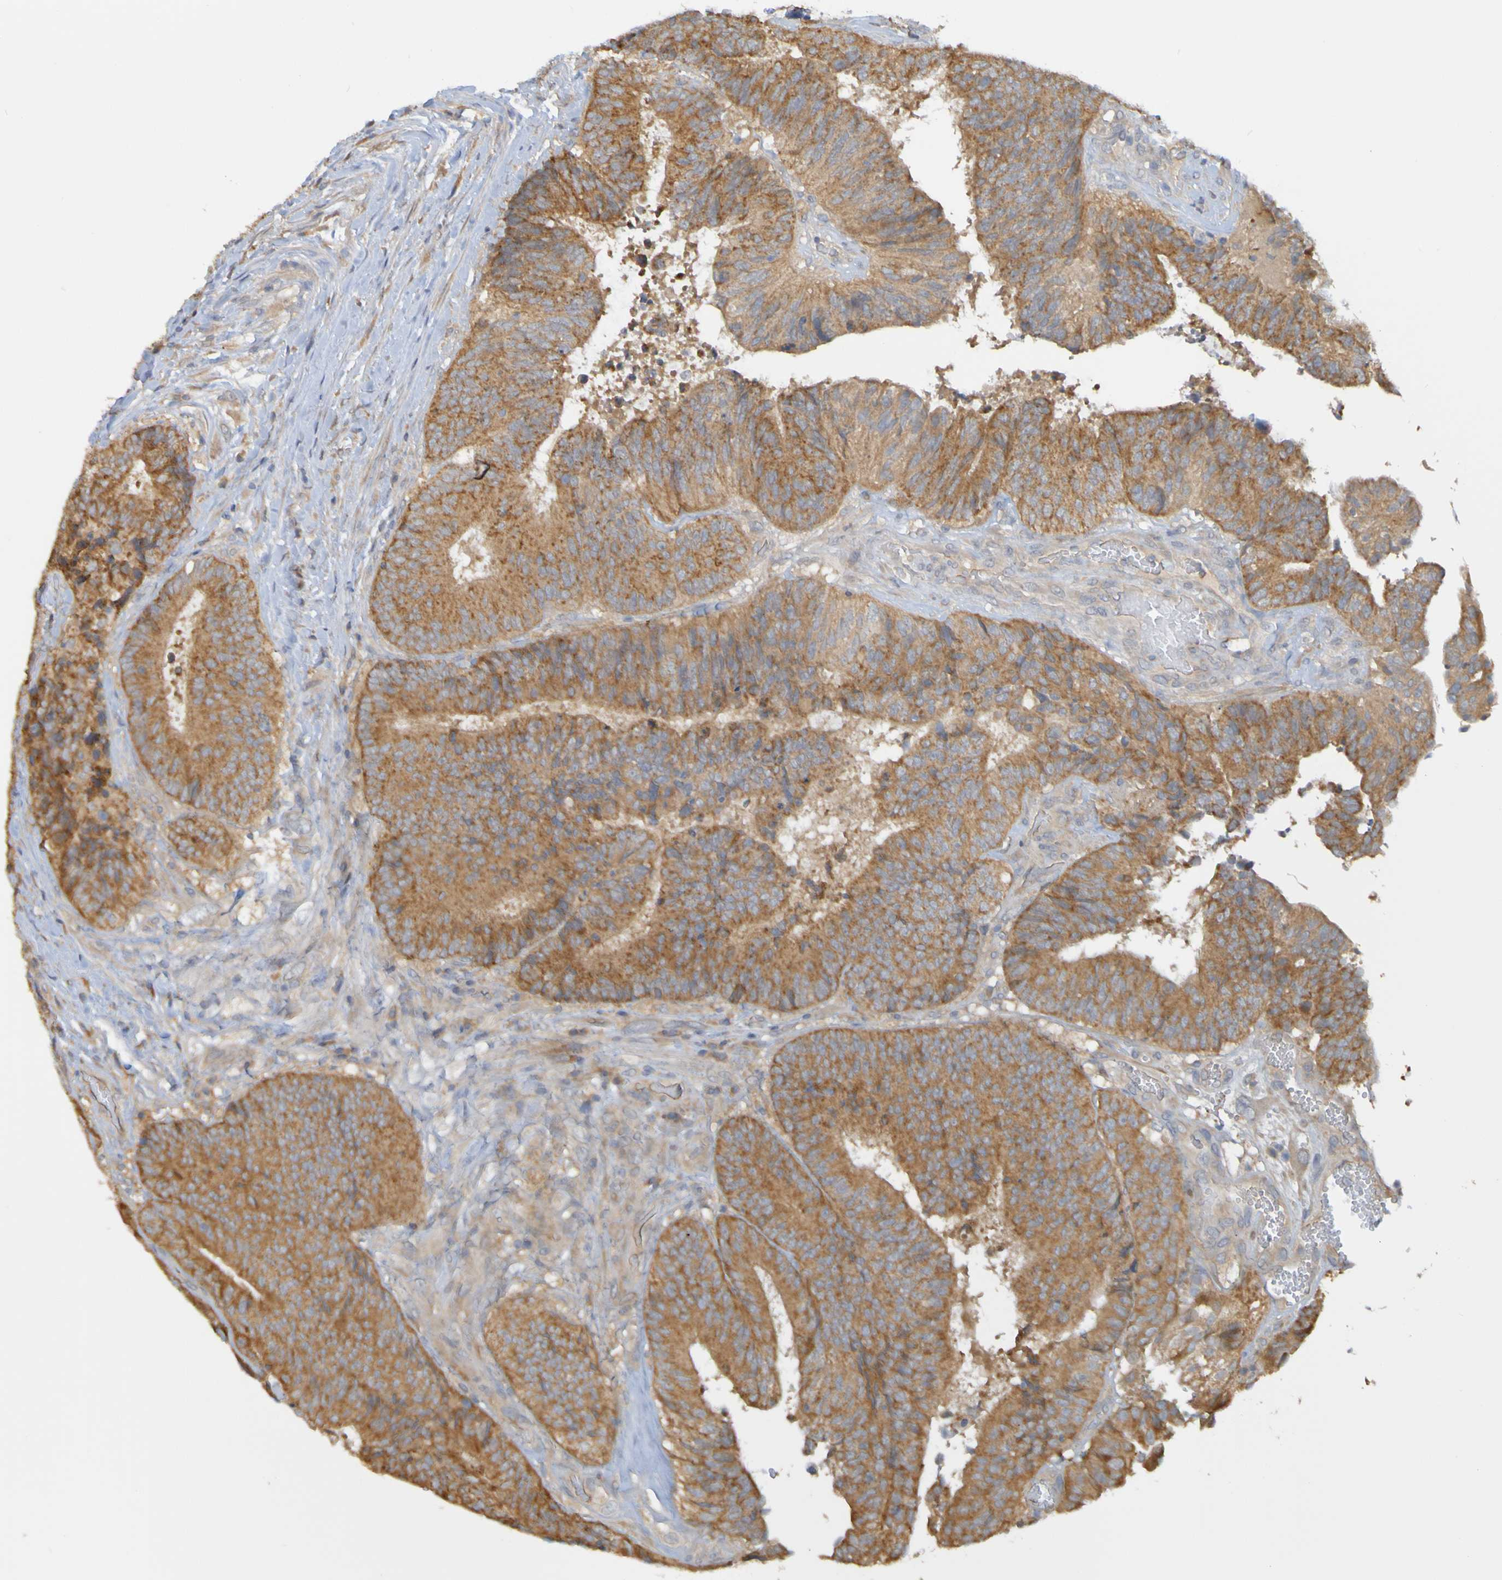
{"staining": {"intensity": "moderate", "quantity": ">75%", "location": "cytoplasmic/membranous"}, "tissue": "colorectal cancer", "cell_type": "Tumor cells", "image_type": "cancer", "snomed": [{"axis": "morphology", "description": "Adenocarcinoma, NOS"}, {"axis": "topography", "description": "Rectum"}], "caption": "A high-resolution histopathology image shows immunohistochemistry staining of adenocarcinoma (colorectal), which demonstrates moderate cytoplasmic/membranous staining in about >75% of tumor cells.", "gene": "NAV2", "patient": {"sex": "male", "age": 72}}